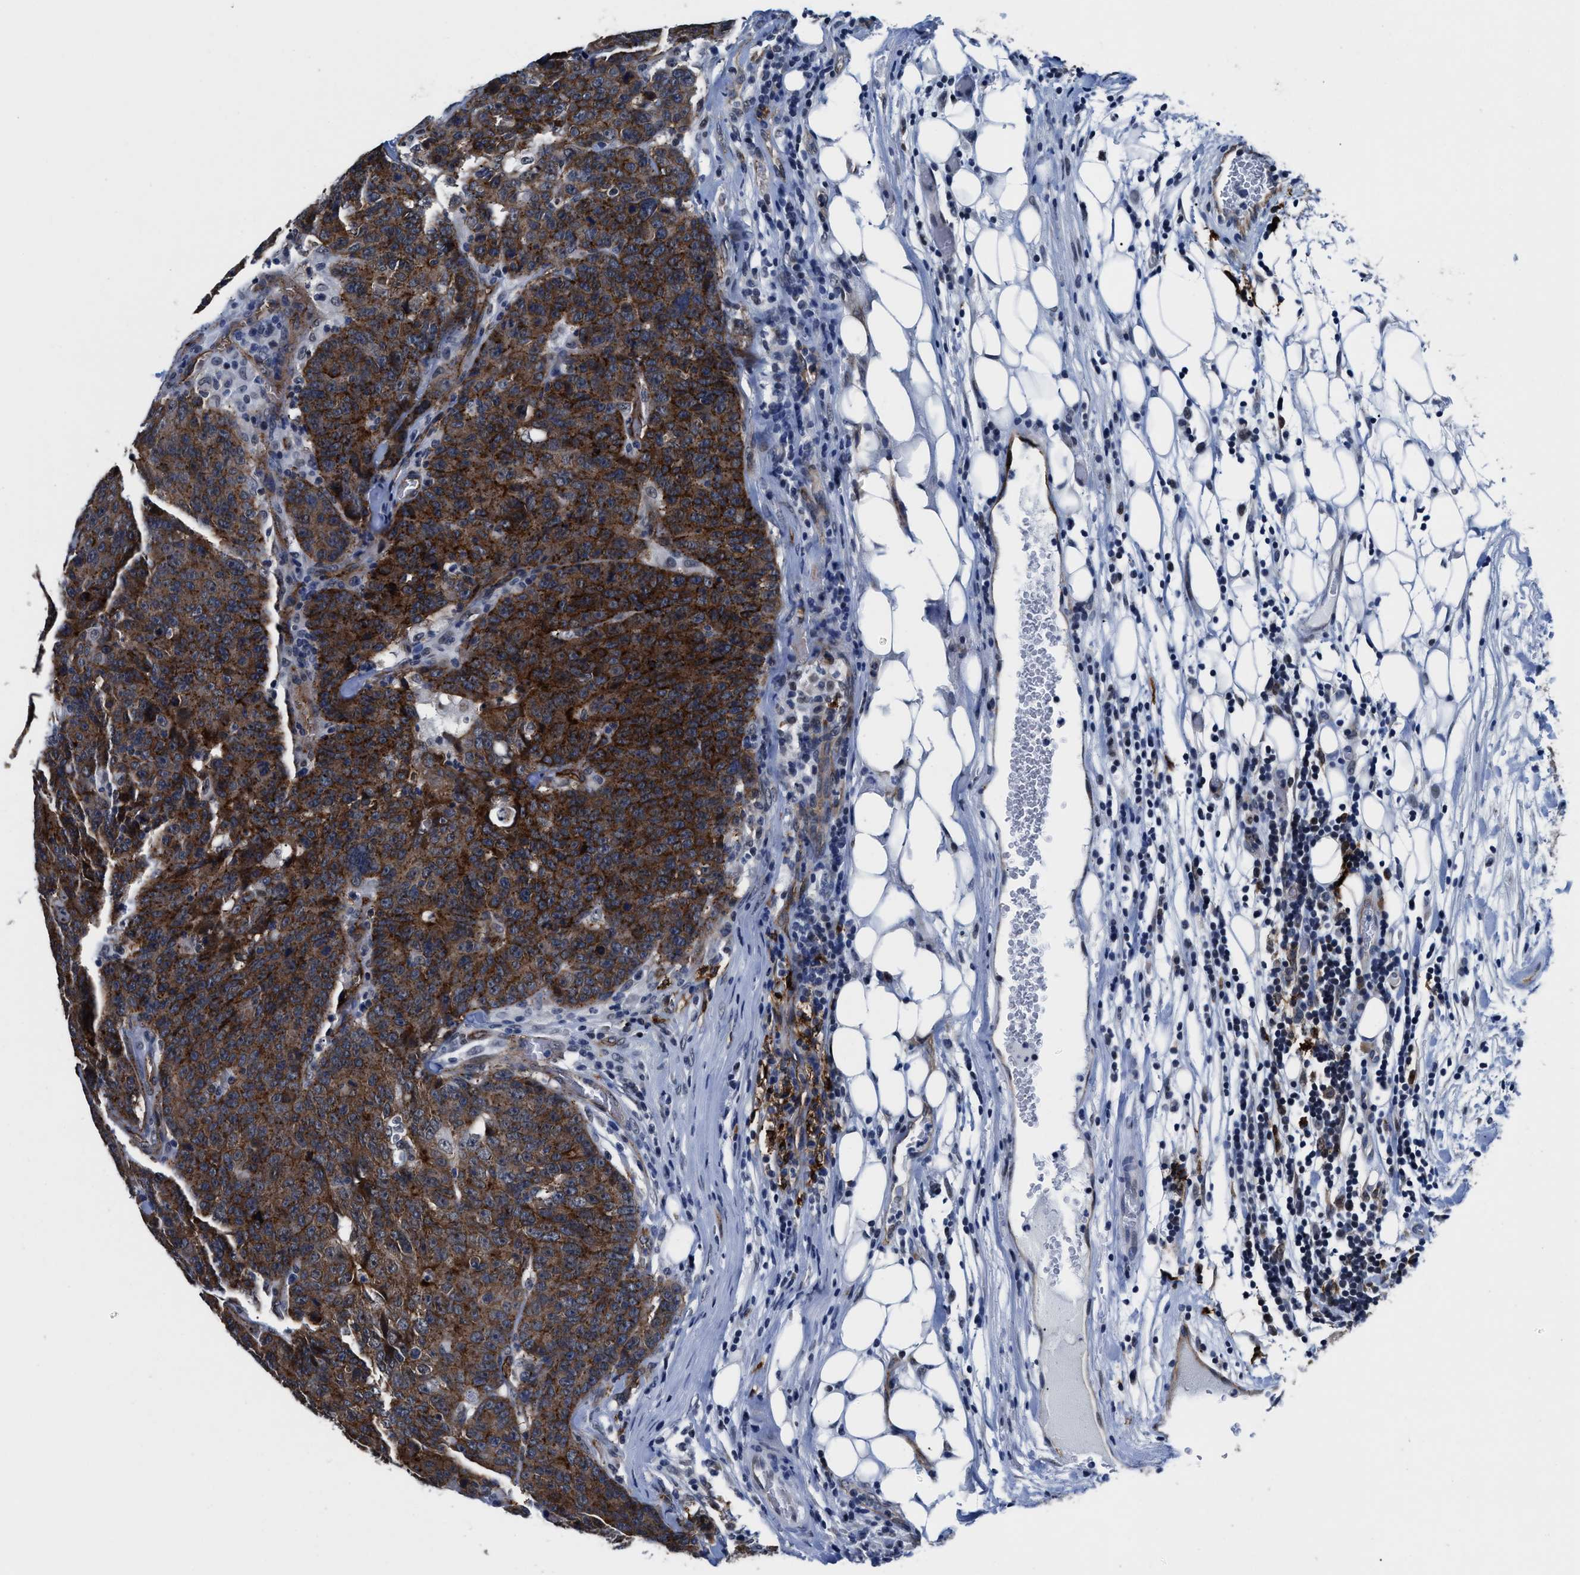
{"staining": {"intensity": "strong", "quantity": ">75%", "location": "cytoplasmic/membranous"}, "tissue": "colorectal cancer", "cell_type": "Tumor cells", "image_type": "cancer", "snomed": [{"axis": "morphology", "description": "Adenocarcinoma, NOS"}, {"axis": "topography", "description": "Colon"}], "caption": "This is an image of immunohistochemistry staining of adenocarcinoma (colorectal), which shows strong expression in the cytoplasmic/membranous of tumor cells.", "gene": "MARCKSL1", "patient": {"sex": "female", "age": 53}}